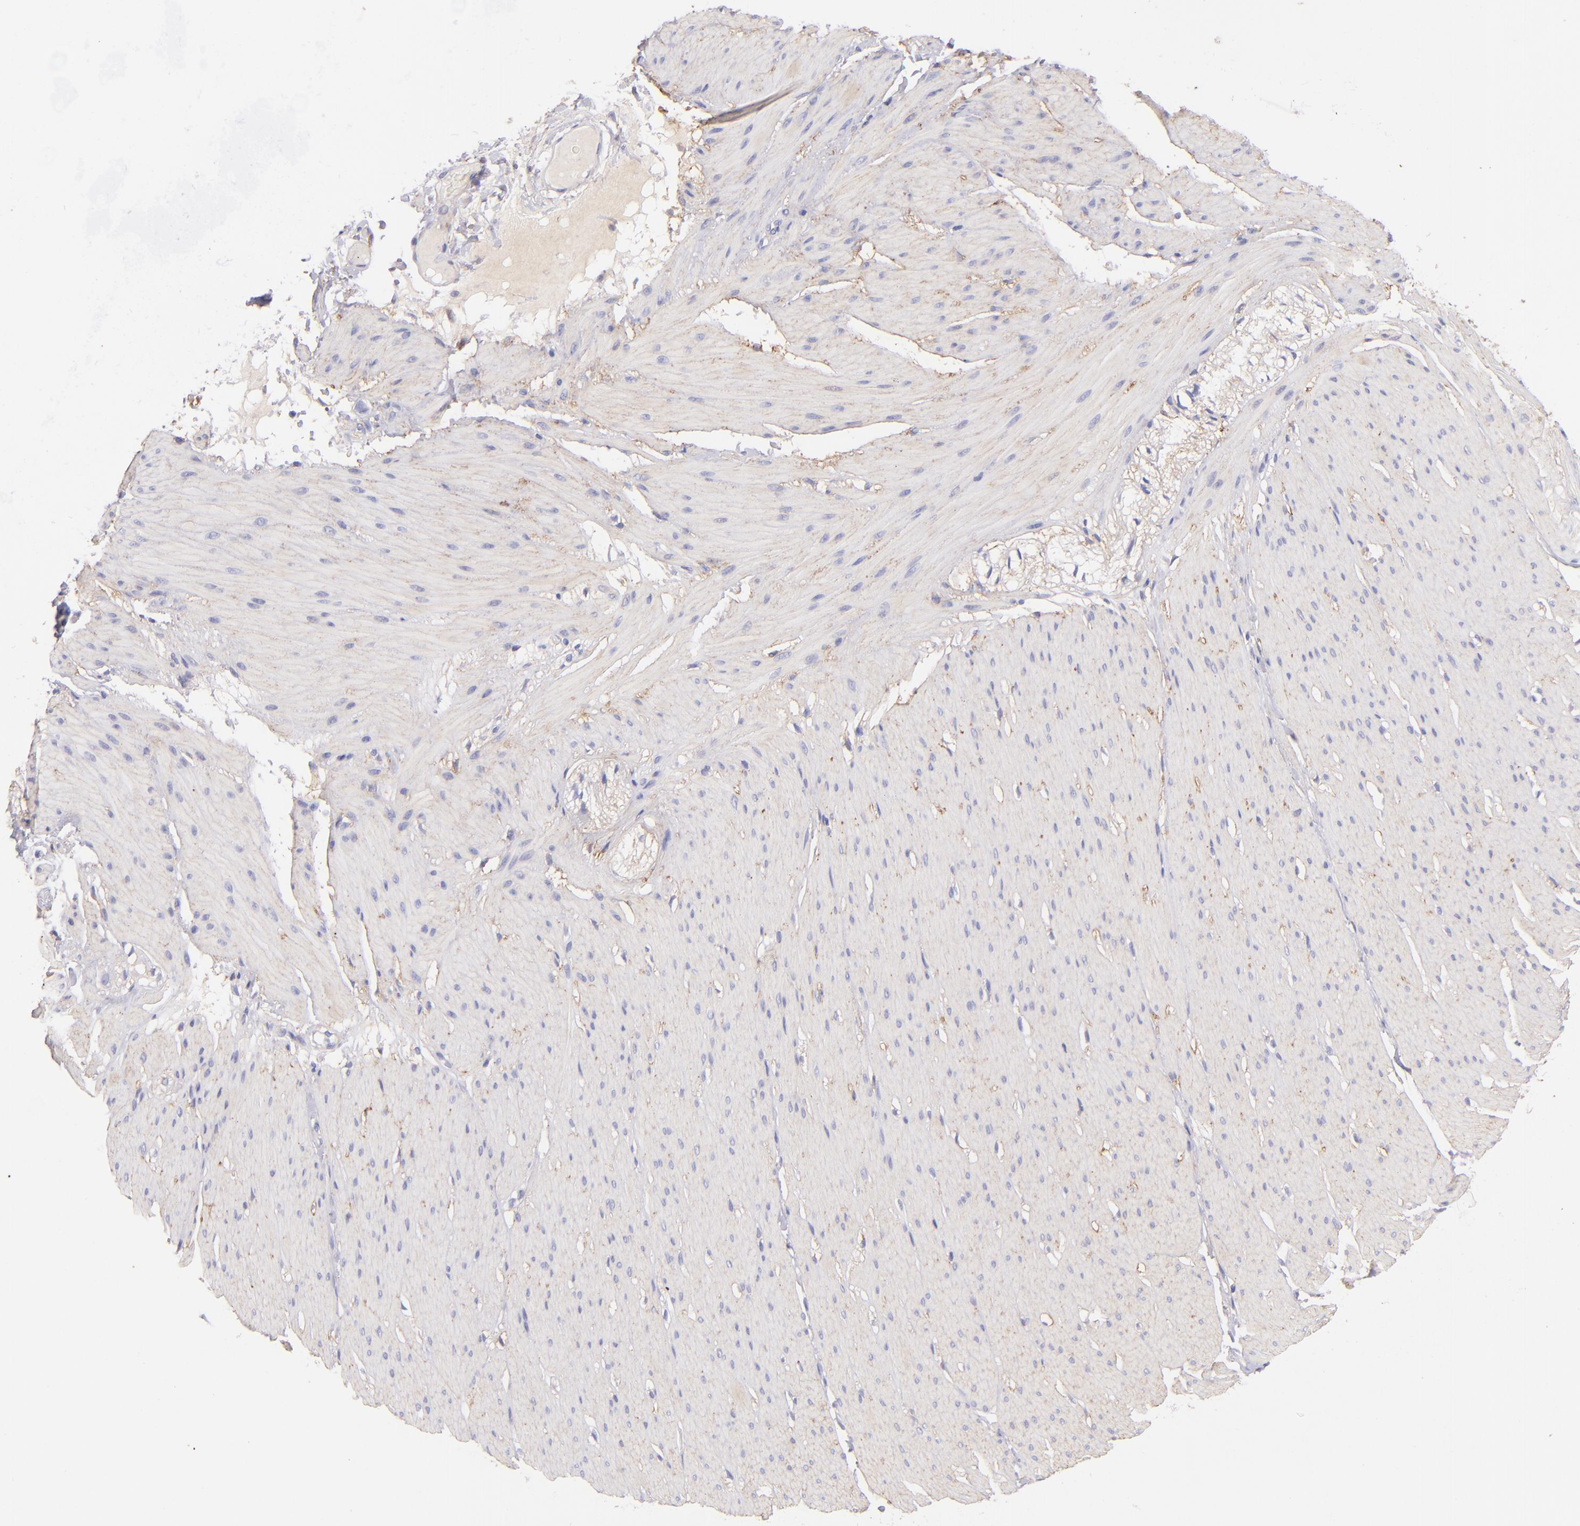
{"staining": {"intensity": "moderate", "quantity": ">75%", "location": "cytoplasmic/membranous"}, "tissue": "smooth muscle", "cell_type": "Smooth muscle cells", "image_type": "normal", "snomed": [{"axis": "morphology", "description": "Normal tissue, NOS"}, {"axis": "topography", "description": "Smooth muscle"}, {"axis": "topography", "description": "Colon"}], "caption": "Immunohistochemical staining of benign human smooth muscle reveals >75% levels of moderate cytoplasmic/membranous protein expression in about >75% of smooth muscle cells. Immunohistochemistry stains the protein in brown and the nuclei are stained blue.", "gene": "CD81", "patient": {"sex": "male", "age": 67}}